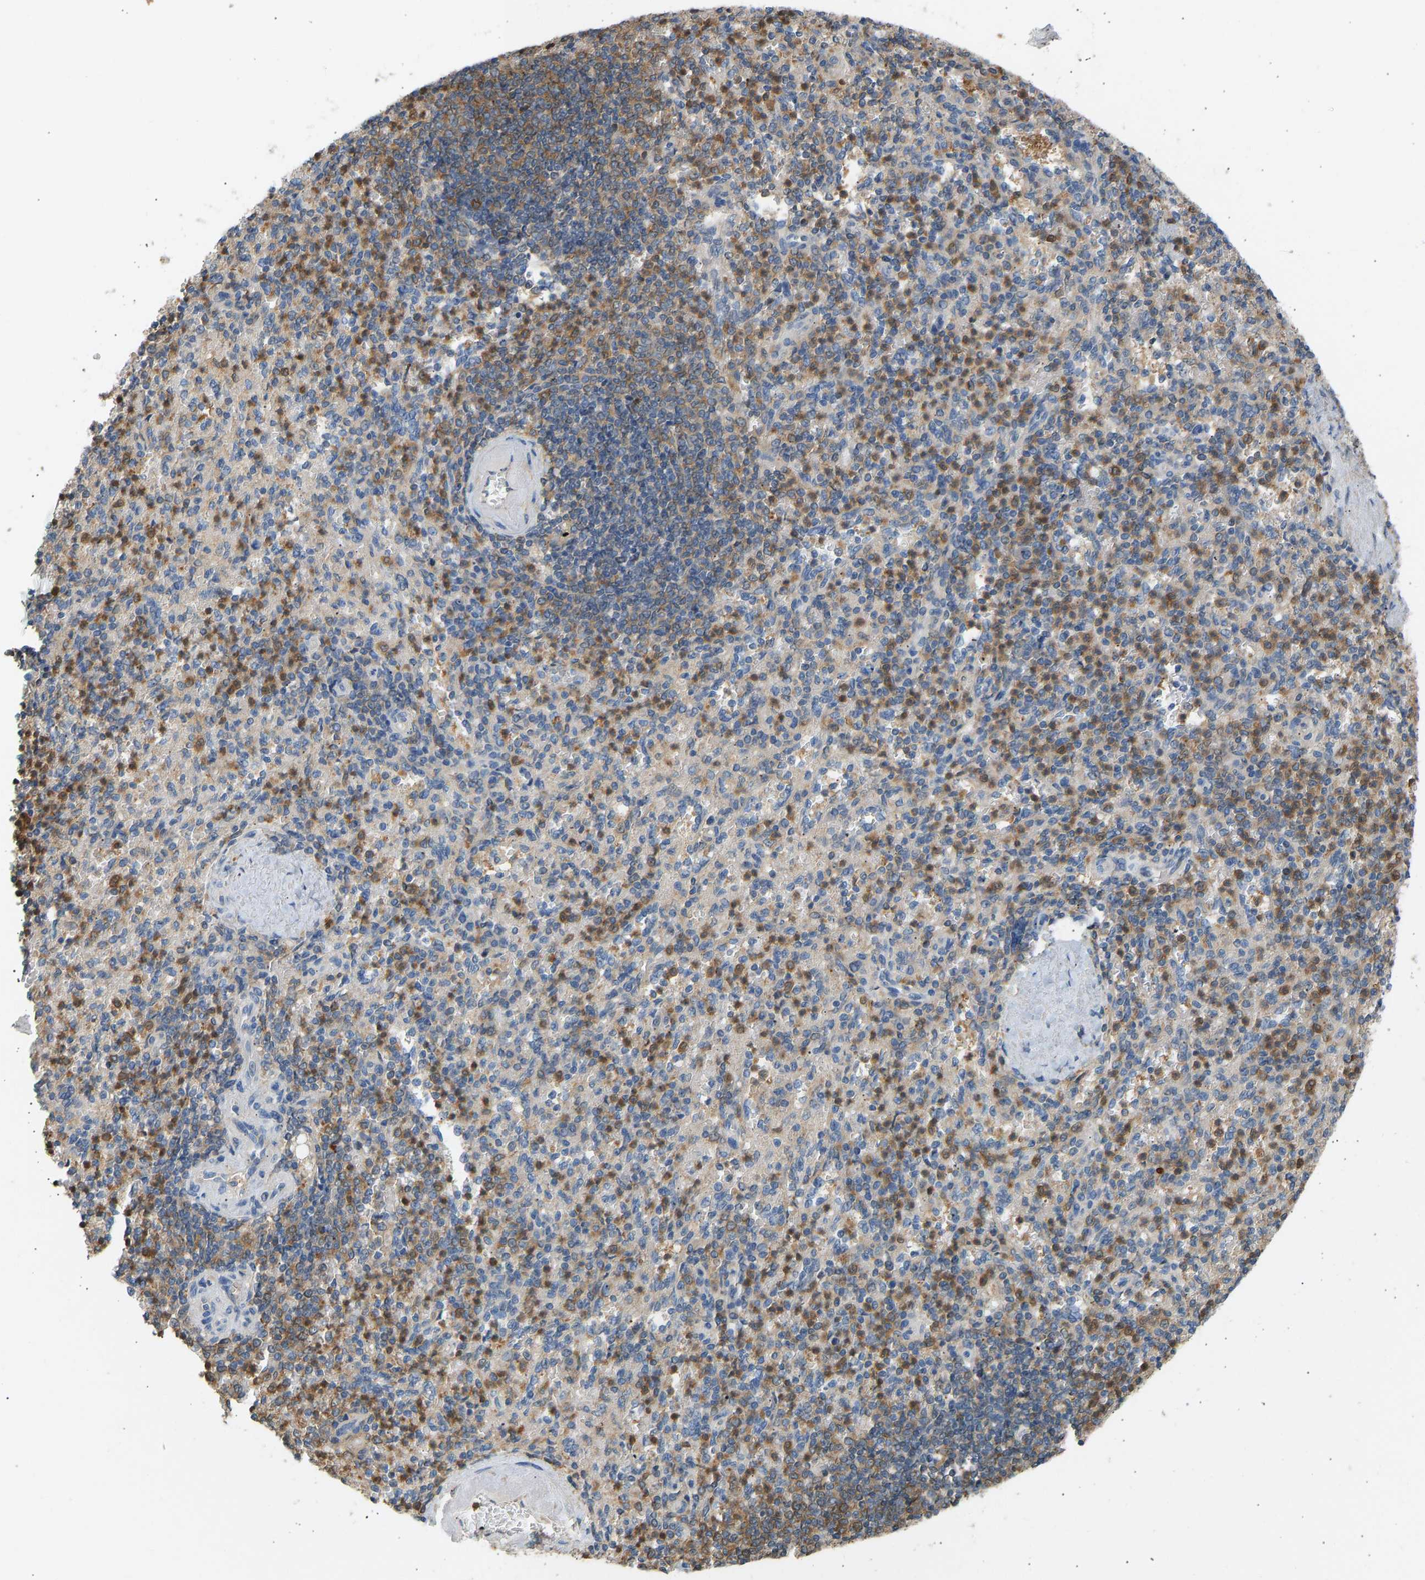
{"staining": {"intensity": "moderate", "quantity": "25%-75%", "location": "cytoplasmic/membranous"}, "tissue": "spleen", "cell_type": "Cells in red pulp", "image_type": "normal", "snomed": [{"axis": "morphology", "description": "Normal tissue, NOS"}, {"axis": "topography", "description": "Spleen"}], "caption": "IHC (DAB) staining of unremarkable spleen shows moderate cytoplasmic/membranous protein staining in about 25%-75% of cells in red pulp.", "gene": "ENO1", "patient": {"sex": "female", "age": 74}}